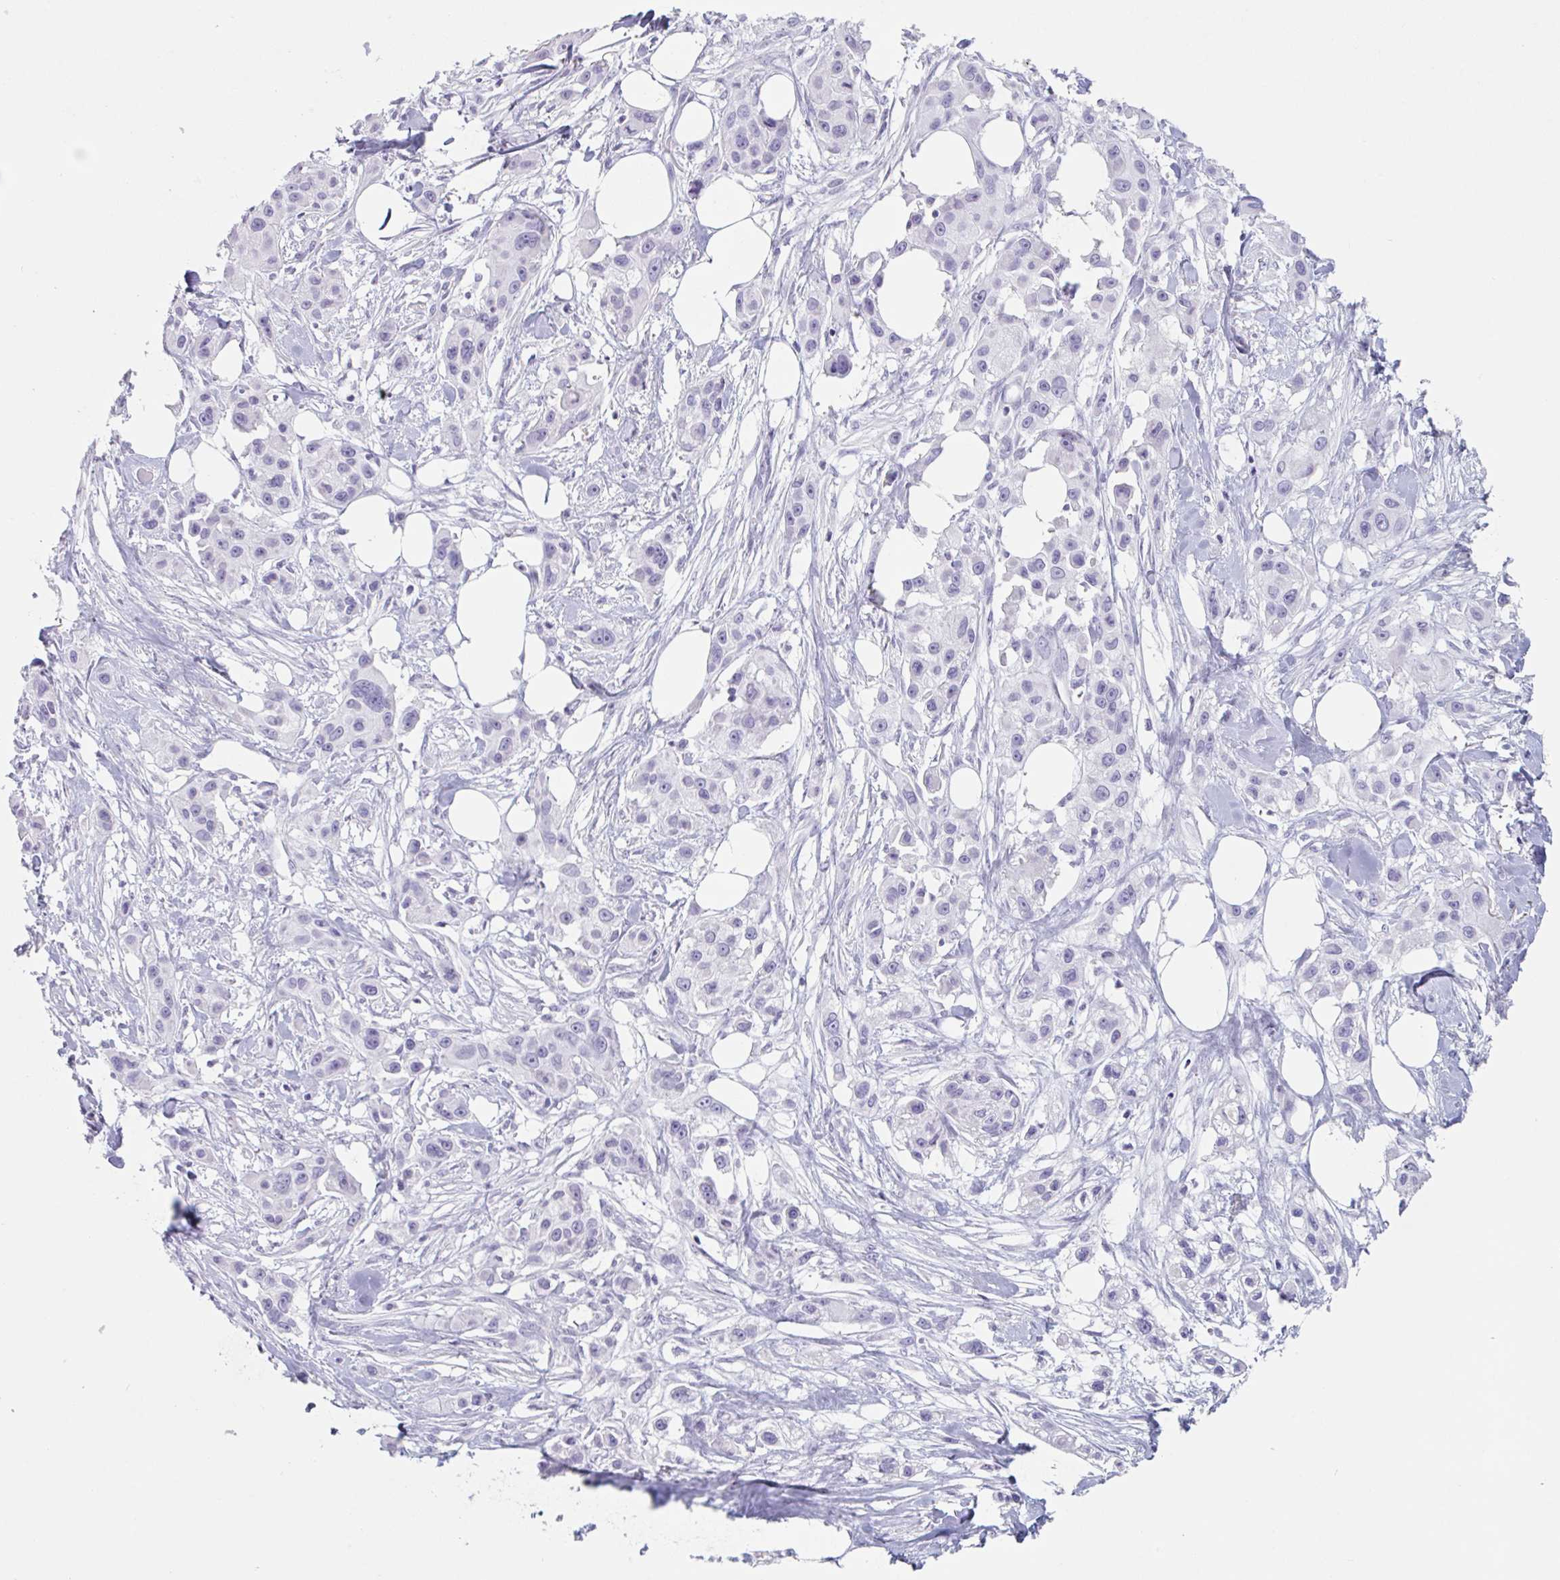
{"staining": {"intensity": "negative", "quantity": "none", "location": "none"}, "tissue": "skin cancer", "cell_type": "Tumor cells", "image_type": "cancer", "snomed": [{"axis": "morphology", "description": "Squamous cell carcinoma, NOS"}, {"axis": "topography", "description": "Skin"}], "caption": "A micrograph of skin cancer (squamous cell carcinoma) stained for a protein reveals no brown staining in tumor cells.", "gene": "EMC4", "patient": {"sex": "male", "age": 63}}